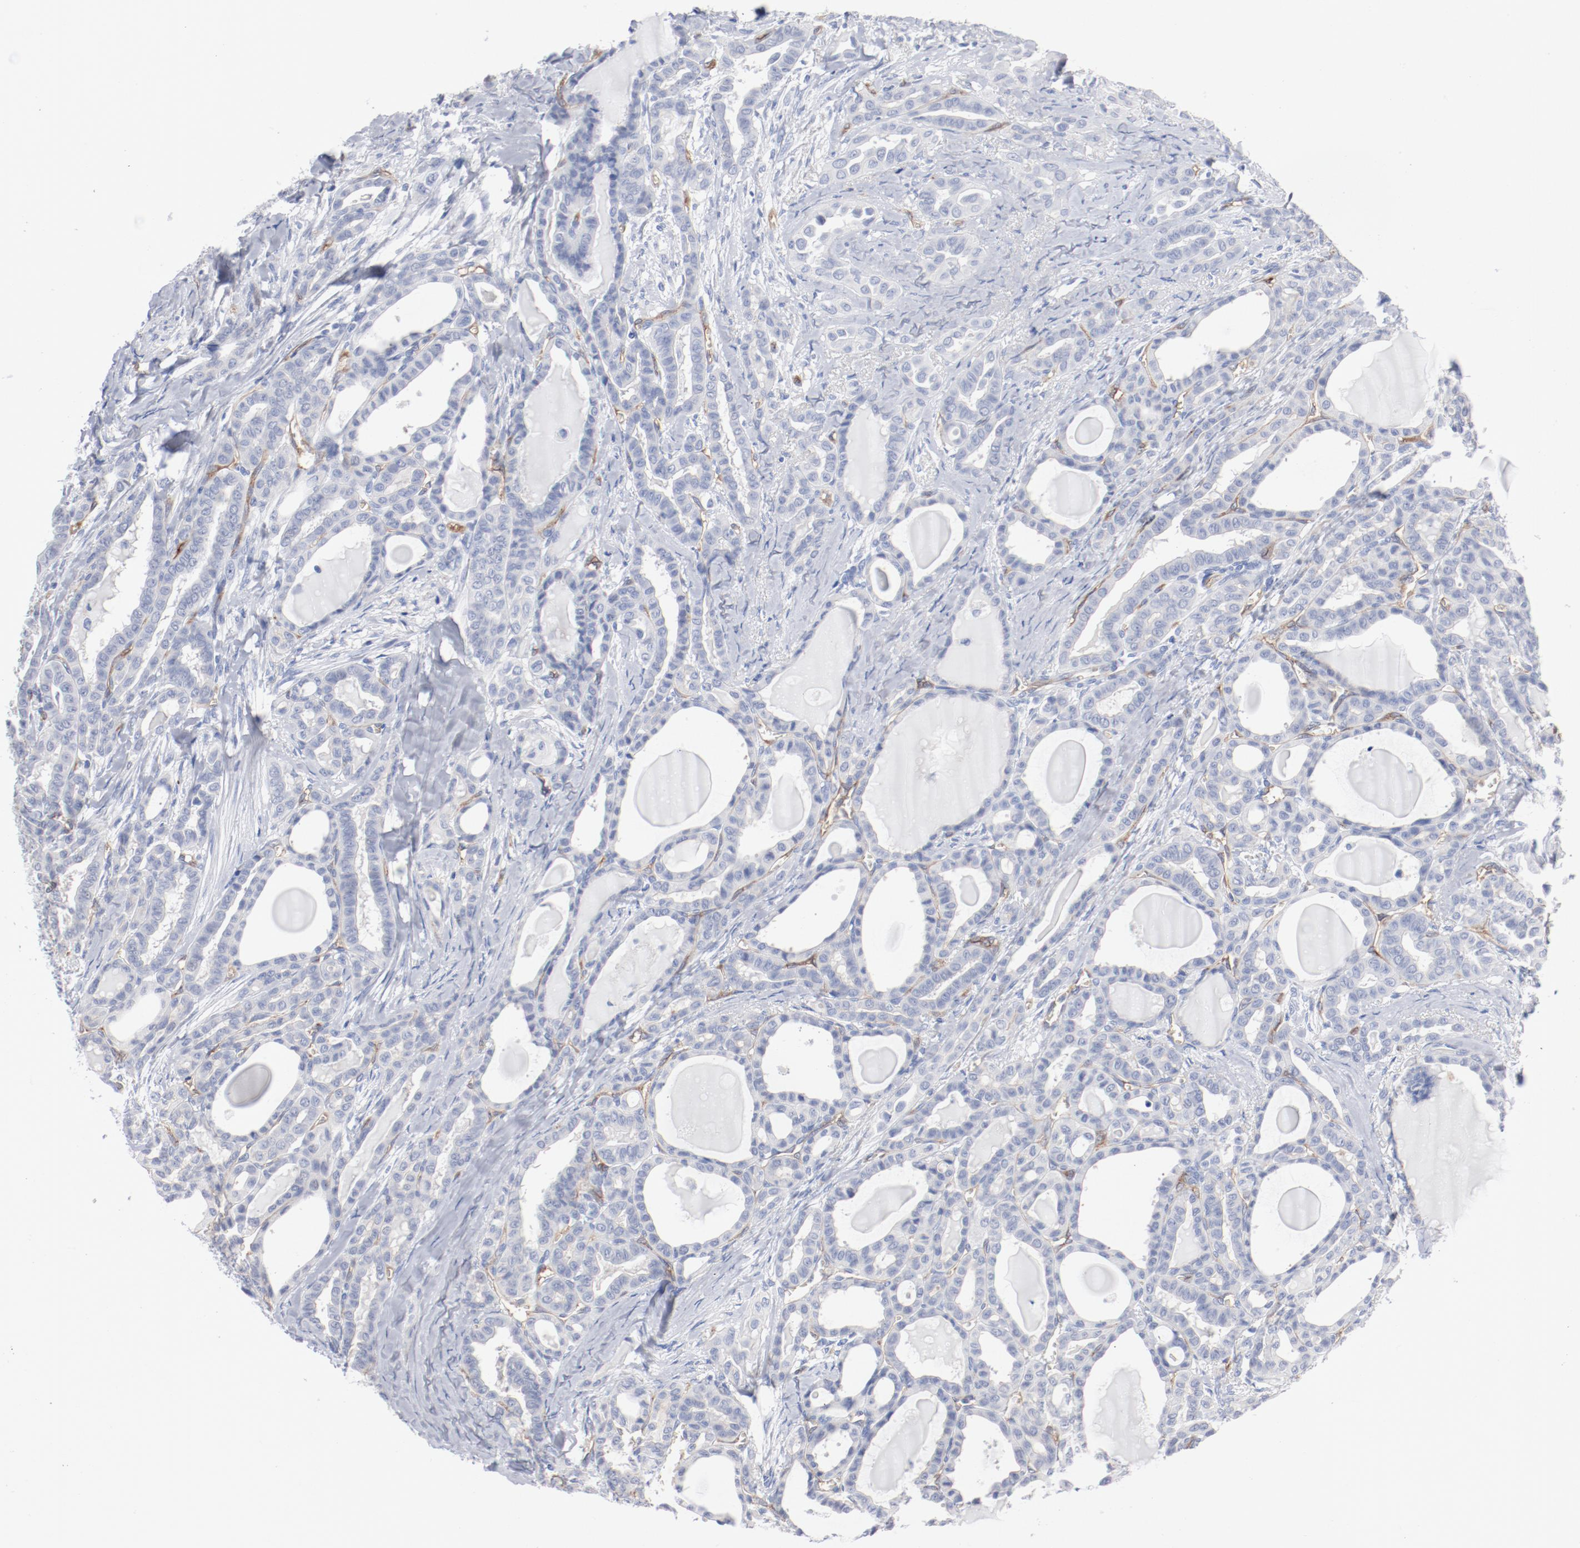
{"staining": {"intensity": "negative", "quantity": "none", "location": "none"}, "tissue": "thyroid cancer", "cell_type": "Tumor cells", "image_type": "cancer", "snomed": [{"axis": "morphology", "description": "Carcinoma, NOS"}, {"axis": "topography", "description": "Thyroid gland"}], "caption": "An immunohistochemistry (IHC) micrograph of carcinoma (thyroid) is shown. There is no staining in tumor cells of carcinoma (thyroid).", "gene": "SHANK3", "patient": {"sex": "female", "age": 91}}